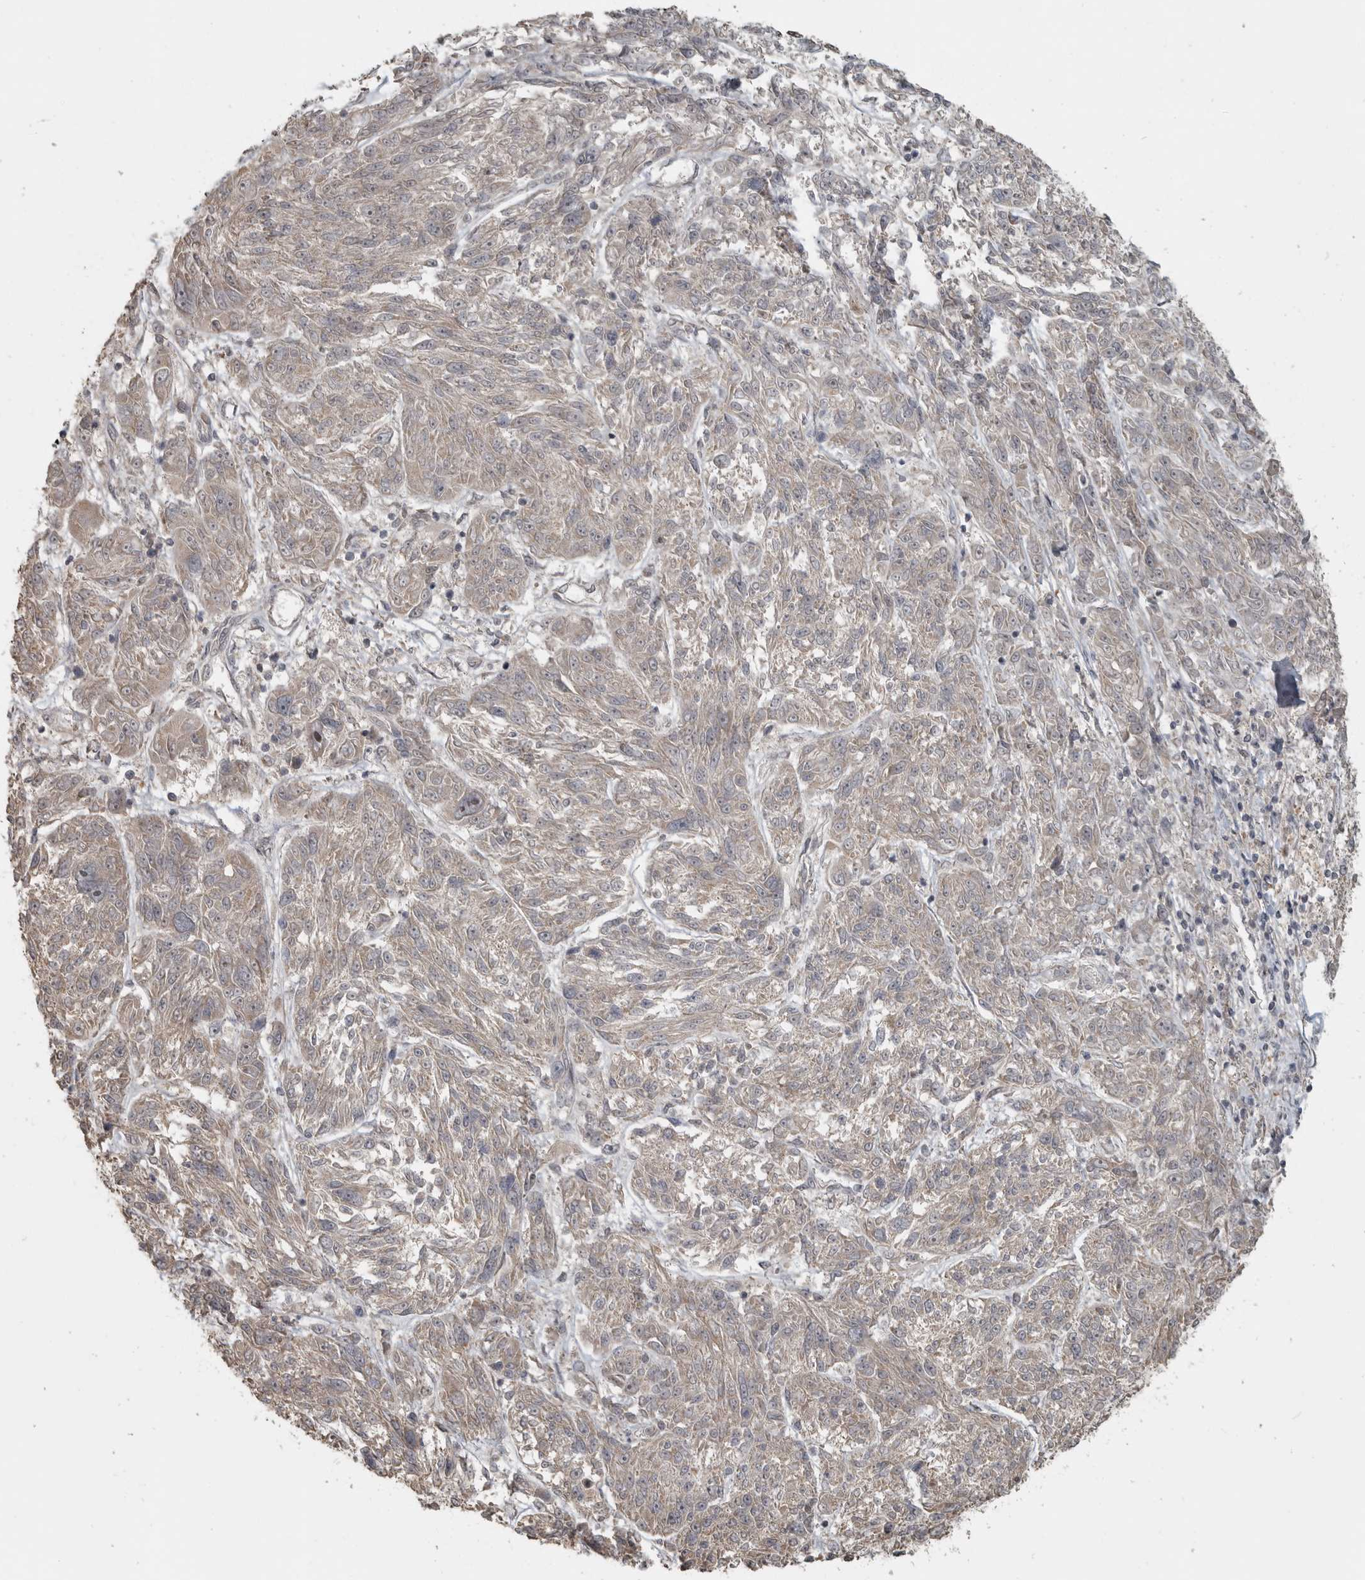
{"staining": {"intensity": "weak", "quantity": "<25%", "location": "cytoplasmic/membranous"}, "tissue": "melanoma", "cell_type": "Tumor cells", "image_type": "cancer", "snomed": [{"axis": "morphology", "description": "Malignant melanoma, NOS"}, {"axis": "topography", "description": "Skin"}], "caption": "Immunohistochemistry (IHC) image of neoplastic tissue: human melanoma stained with DAB reveals no significant protein staining in tumor cells.", "gene": "LLGL1", "patient": {"sex": "male", "age": 53}}